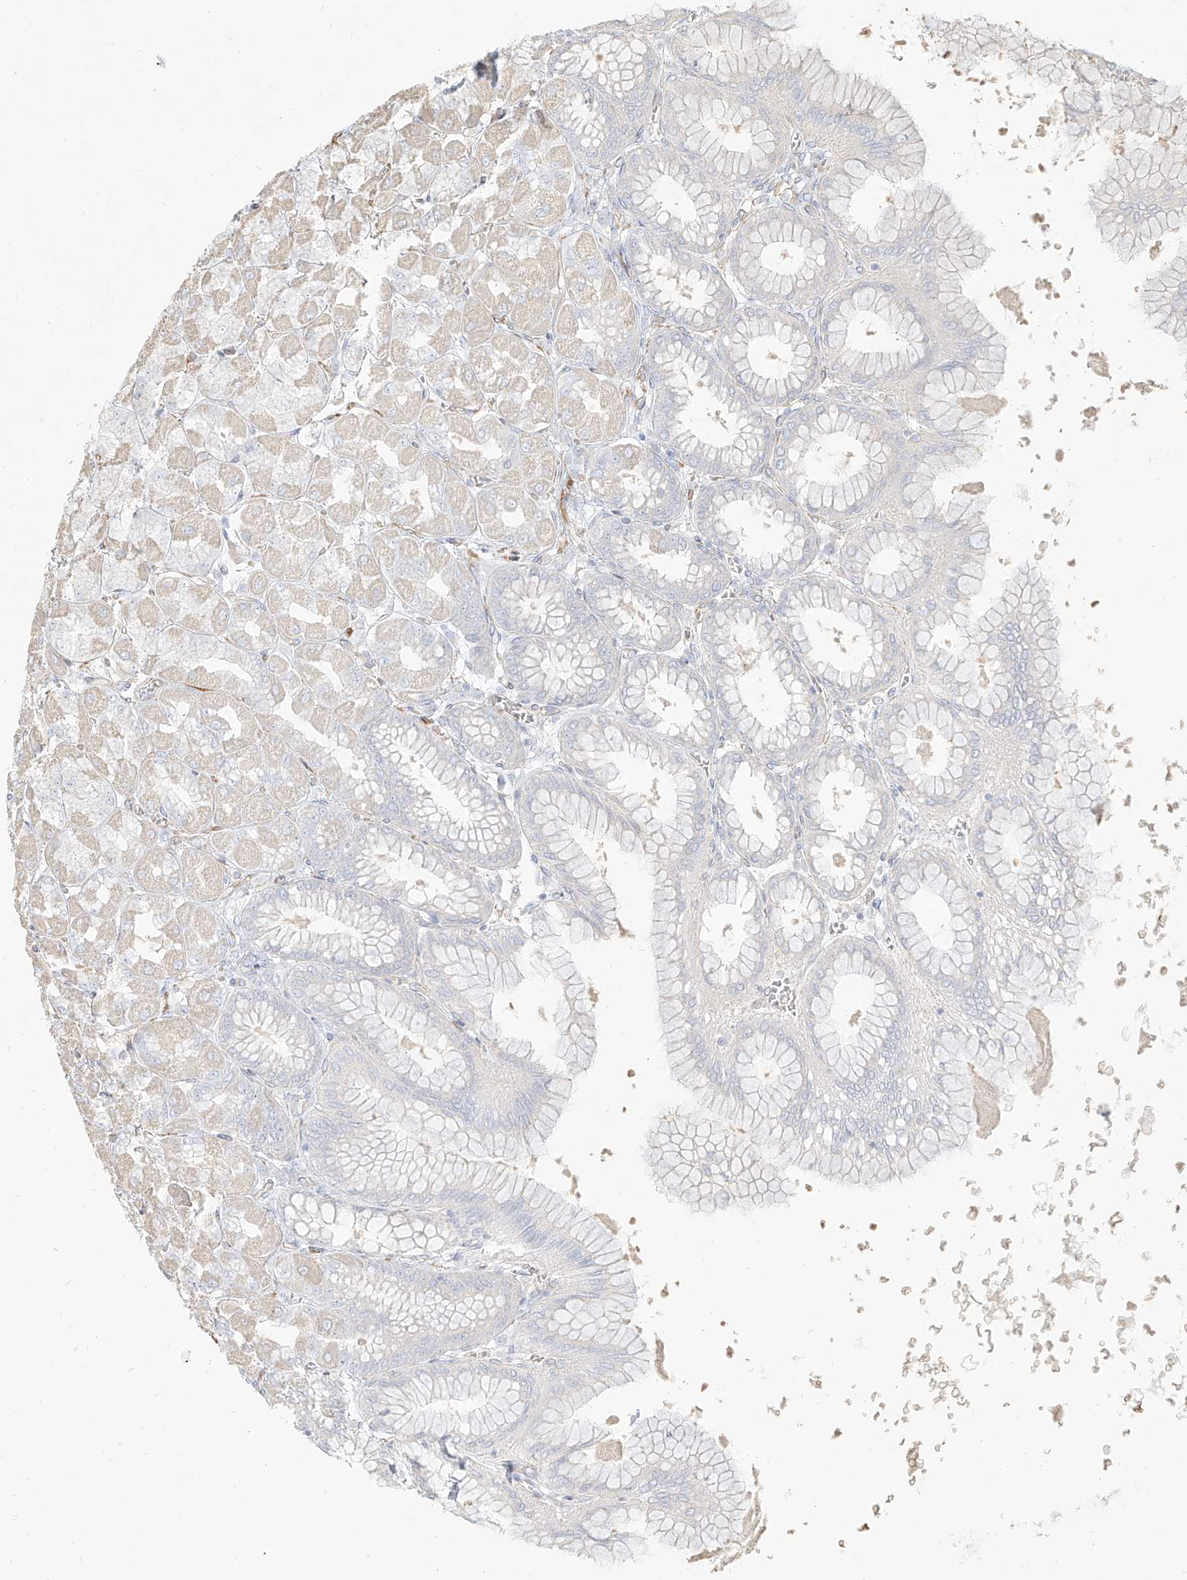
{"staining": {"intensity": "weak", "quantity": "<25%", "location": "cytoplasmic/membranous"}, "tissue": "stomach", "cell_type": "Glandular cells", "image_type": "normal", "snomed": [{"axis": "morphology", "description": "Normal tissue, NOS"}, {"axis": "topography", "description": "Stomach, upper"}], "caption": "DAB immunohistochemical staining of unremarkable stomach shows no significant staining in glandular cells.", "gene": "ITPKB", "patient": {"sex": "female", "age": 56}}